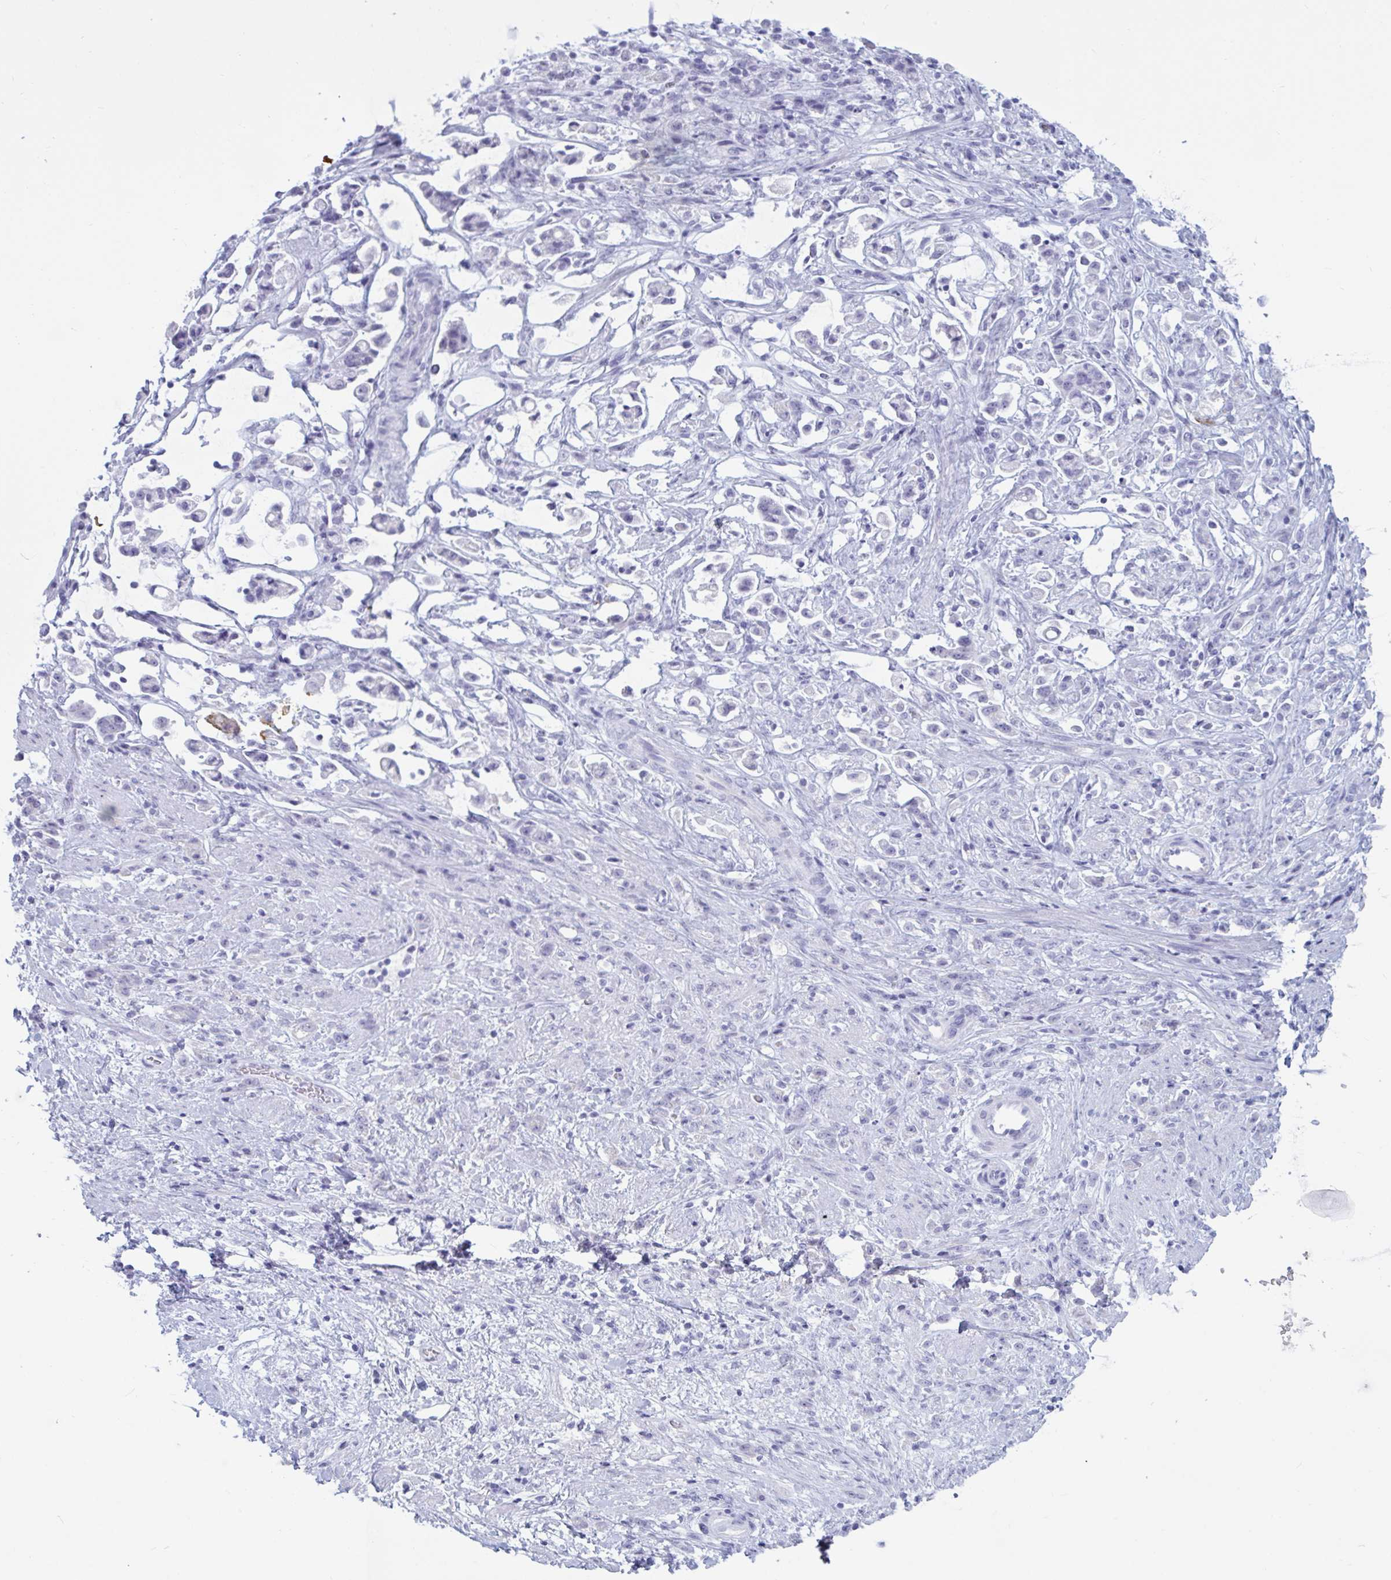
{"staining": {"intensity": "negative", "quantity": "none", "location": "none"}, "tissue": "stomach cancer", "cell_type": "Tumor cells", "image_type": "cancer", "snomed": [{"axis": "morphology", "description": "Adenocarcinoma, NOS"}, {"axis": "topography", "description": "Stomach"}], "caption": "An image of human stomach adenocarcinoma is negative for staining in tumor cells.", "gene": "BBS10", "patient": {"sex": "female", "age": 60}}